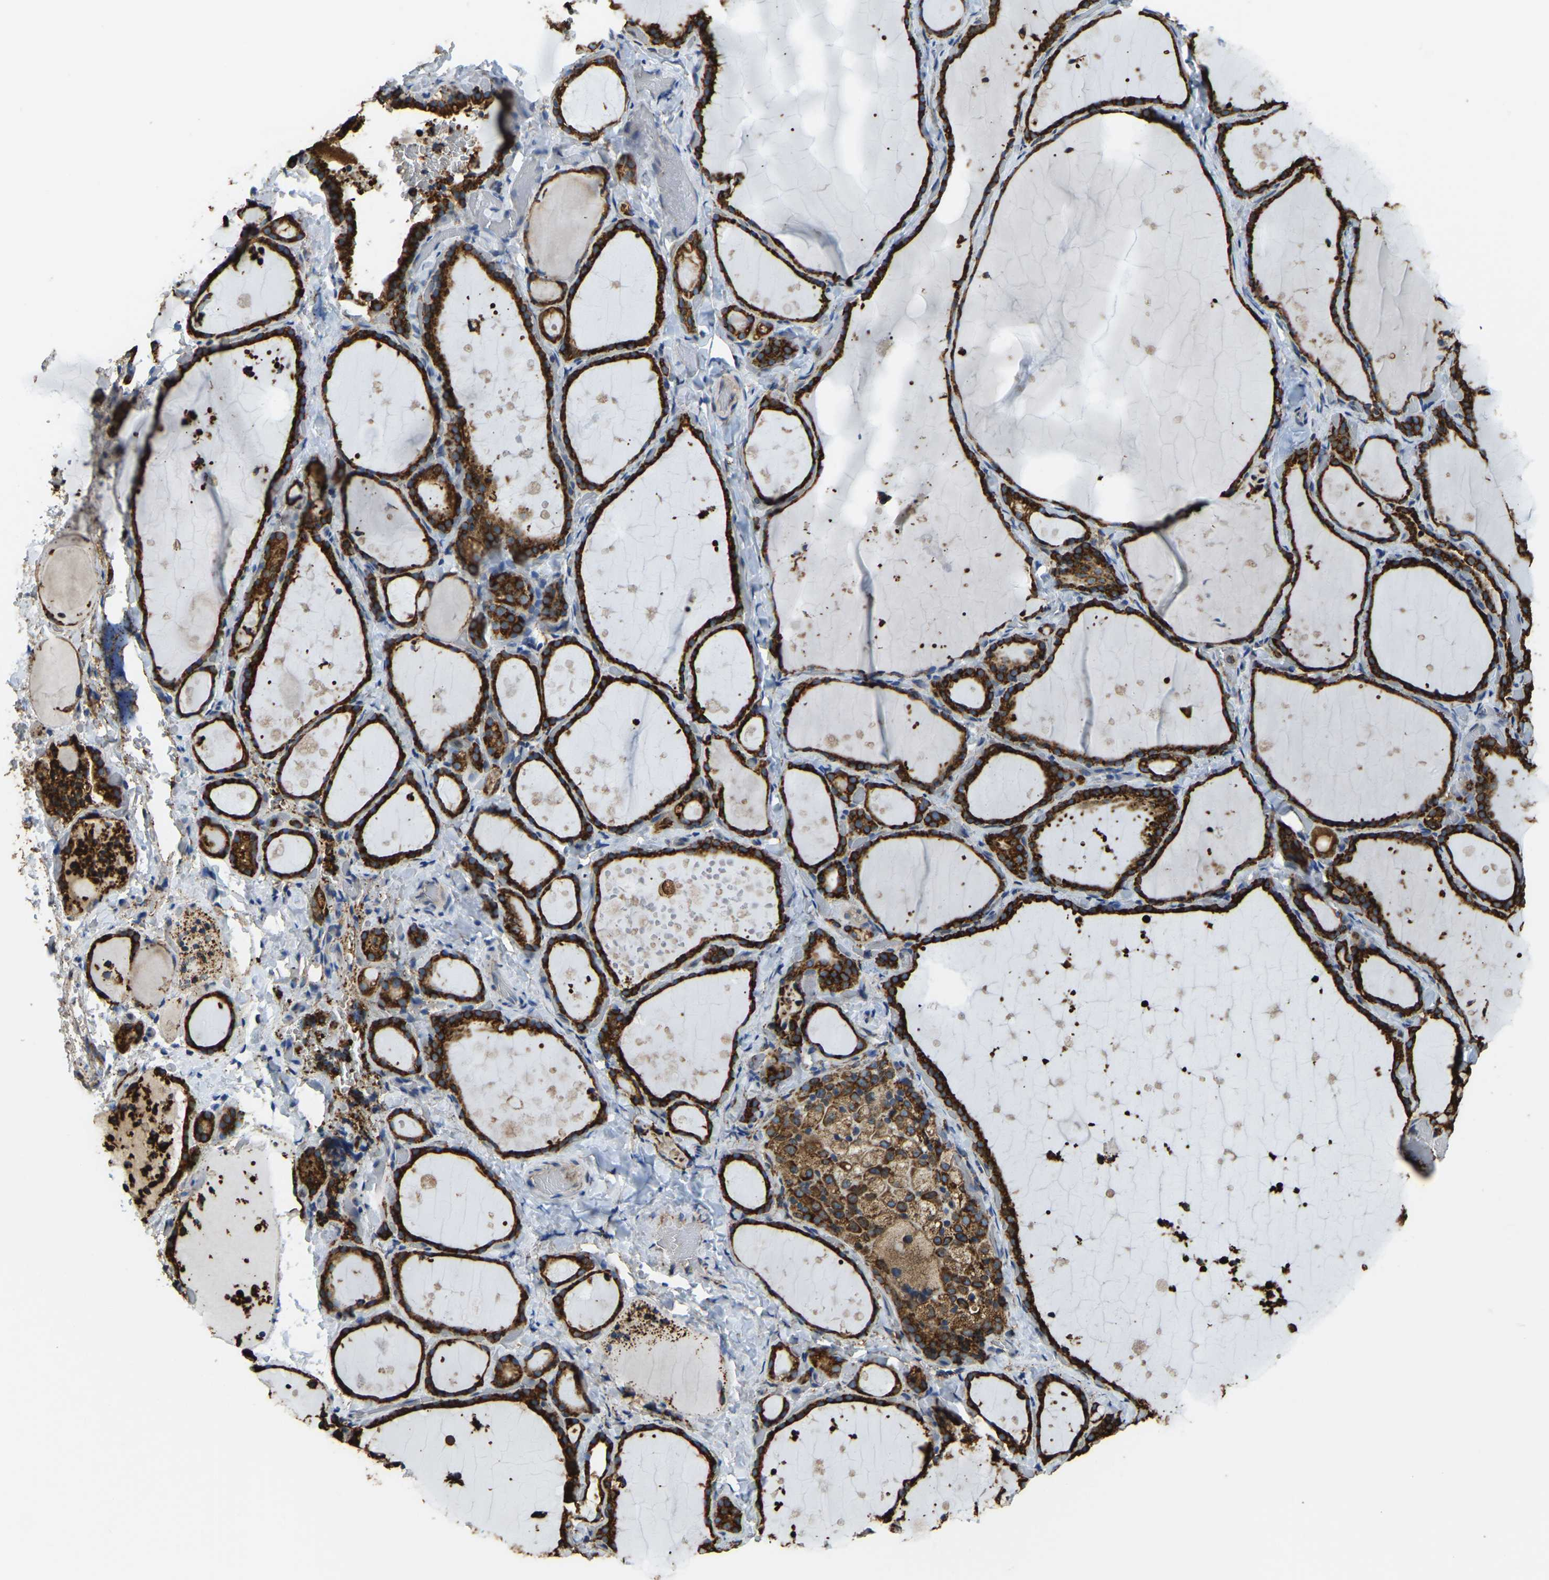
{"staining": {"intensity": "strong", "quantity": ">75%", "location": "cytoplasmic/membranous"}, "tissue": "thyroid gland", "cell_type": "Glandular cells", "image_type": "normal", "snomed": [{"axis": "morphology", "description": "Normal tissue, NOS"}, {"axis": "topography", "description": "Thyroid gland"}], "caption": "A histopathology image of human thyroid gland stained for a protein shows strong cytoplasmic/membranous brown staining in glandular cells.", "gene": "RNF115", "patient": {"sex": "female", "age": 44}}